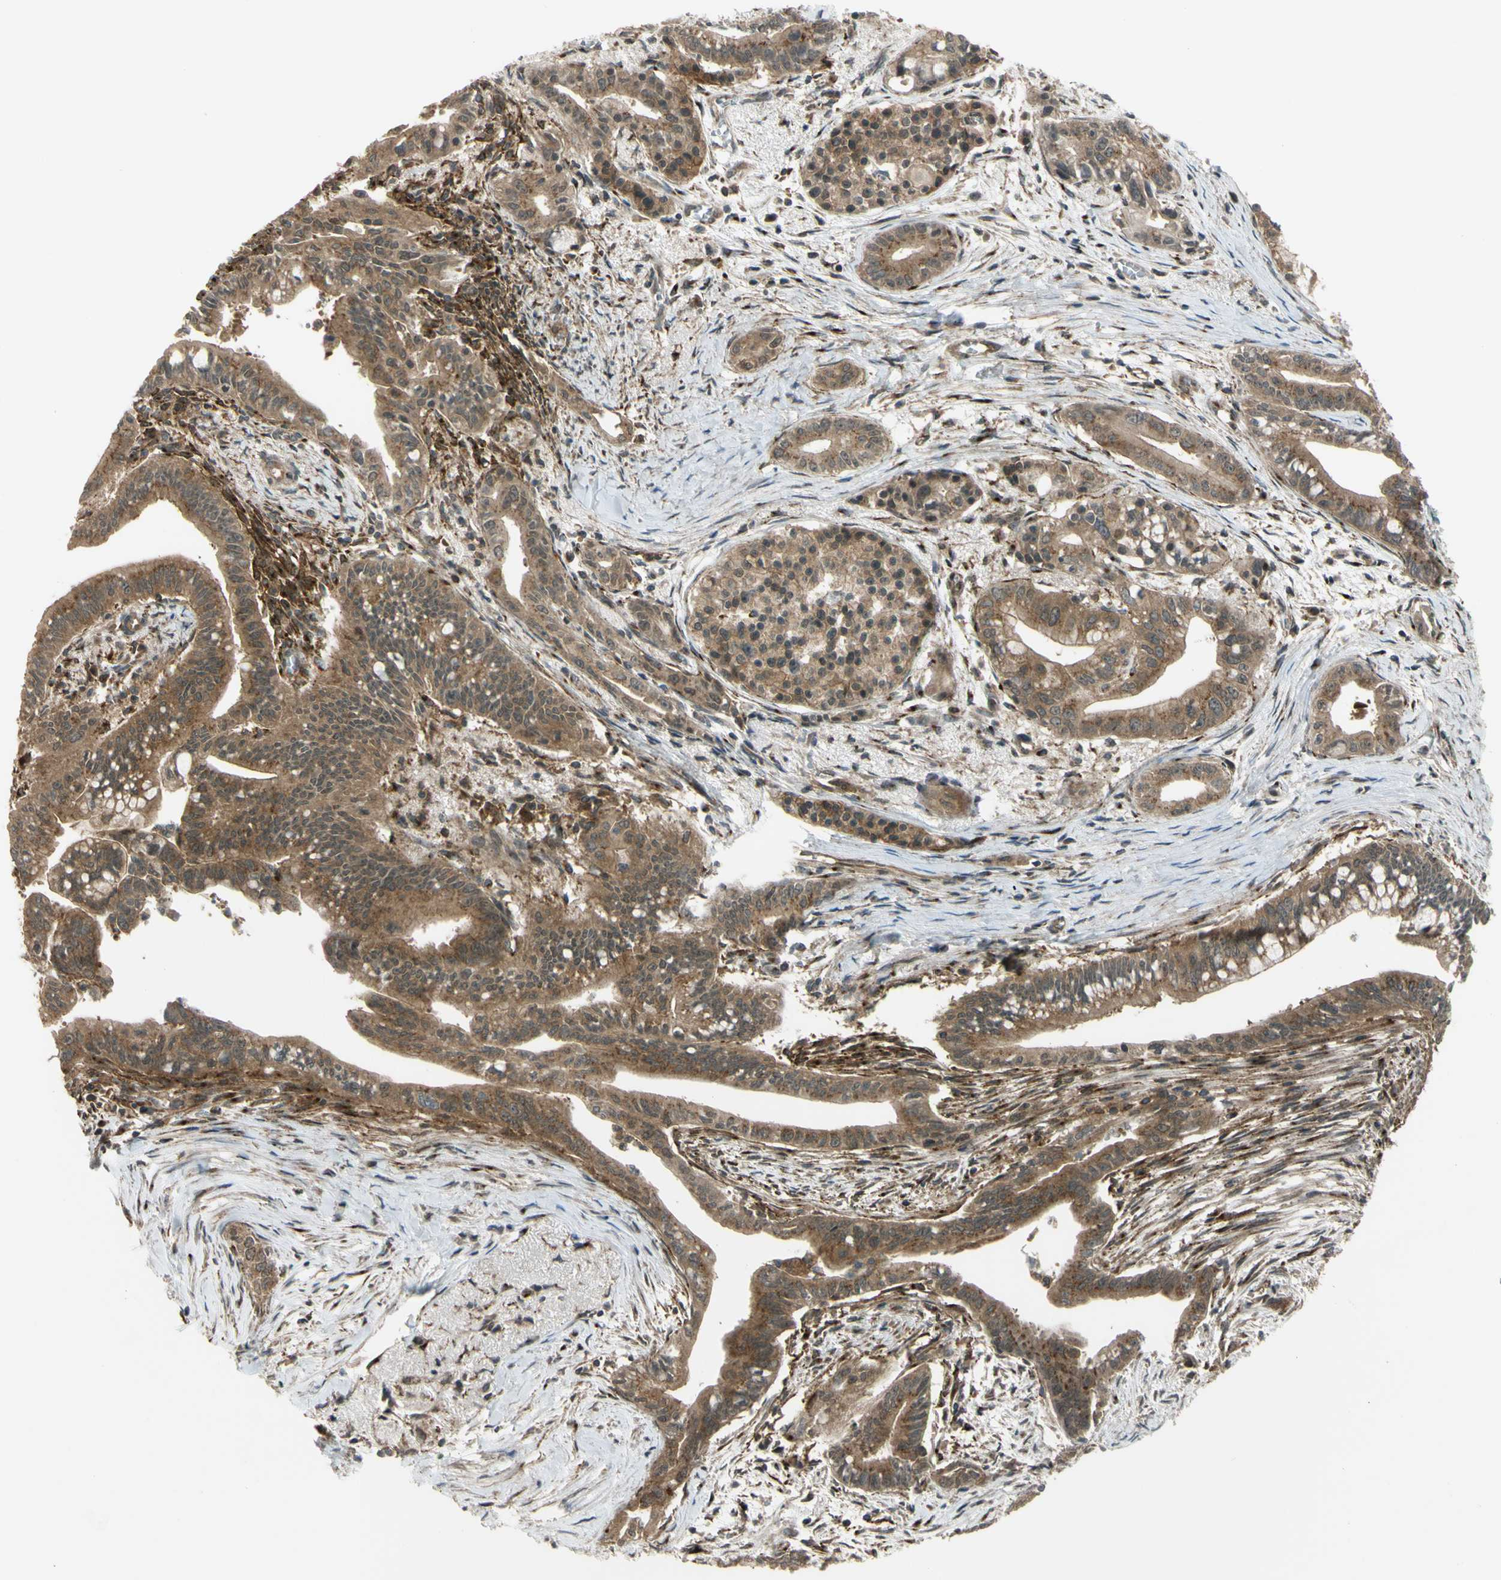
{"staining": {"intensity": "moderate", "quantity": "25%-75%", "location": "cytoplasmic/membranous,nuclear"}, "tissue": "pancreatic cancer", "cell_type": "Tumor cells", "image_type": "cancer", "snomed": [{"axis": "morphology", "description": "Adenocarcinoma, NOS"}, {"axis": "topography", "description": "Pancreas"}], "caption": "The immunohistochemical stain shows moderate cytoplasmic/membranous and nuclear expression in tumor cells of pancreatic cancer tissue.", "gene": "FLII", "patient": {"sex": "male", "age": 70}}